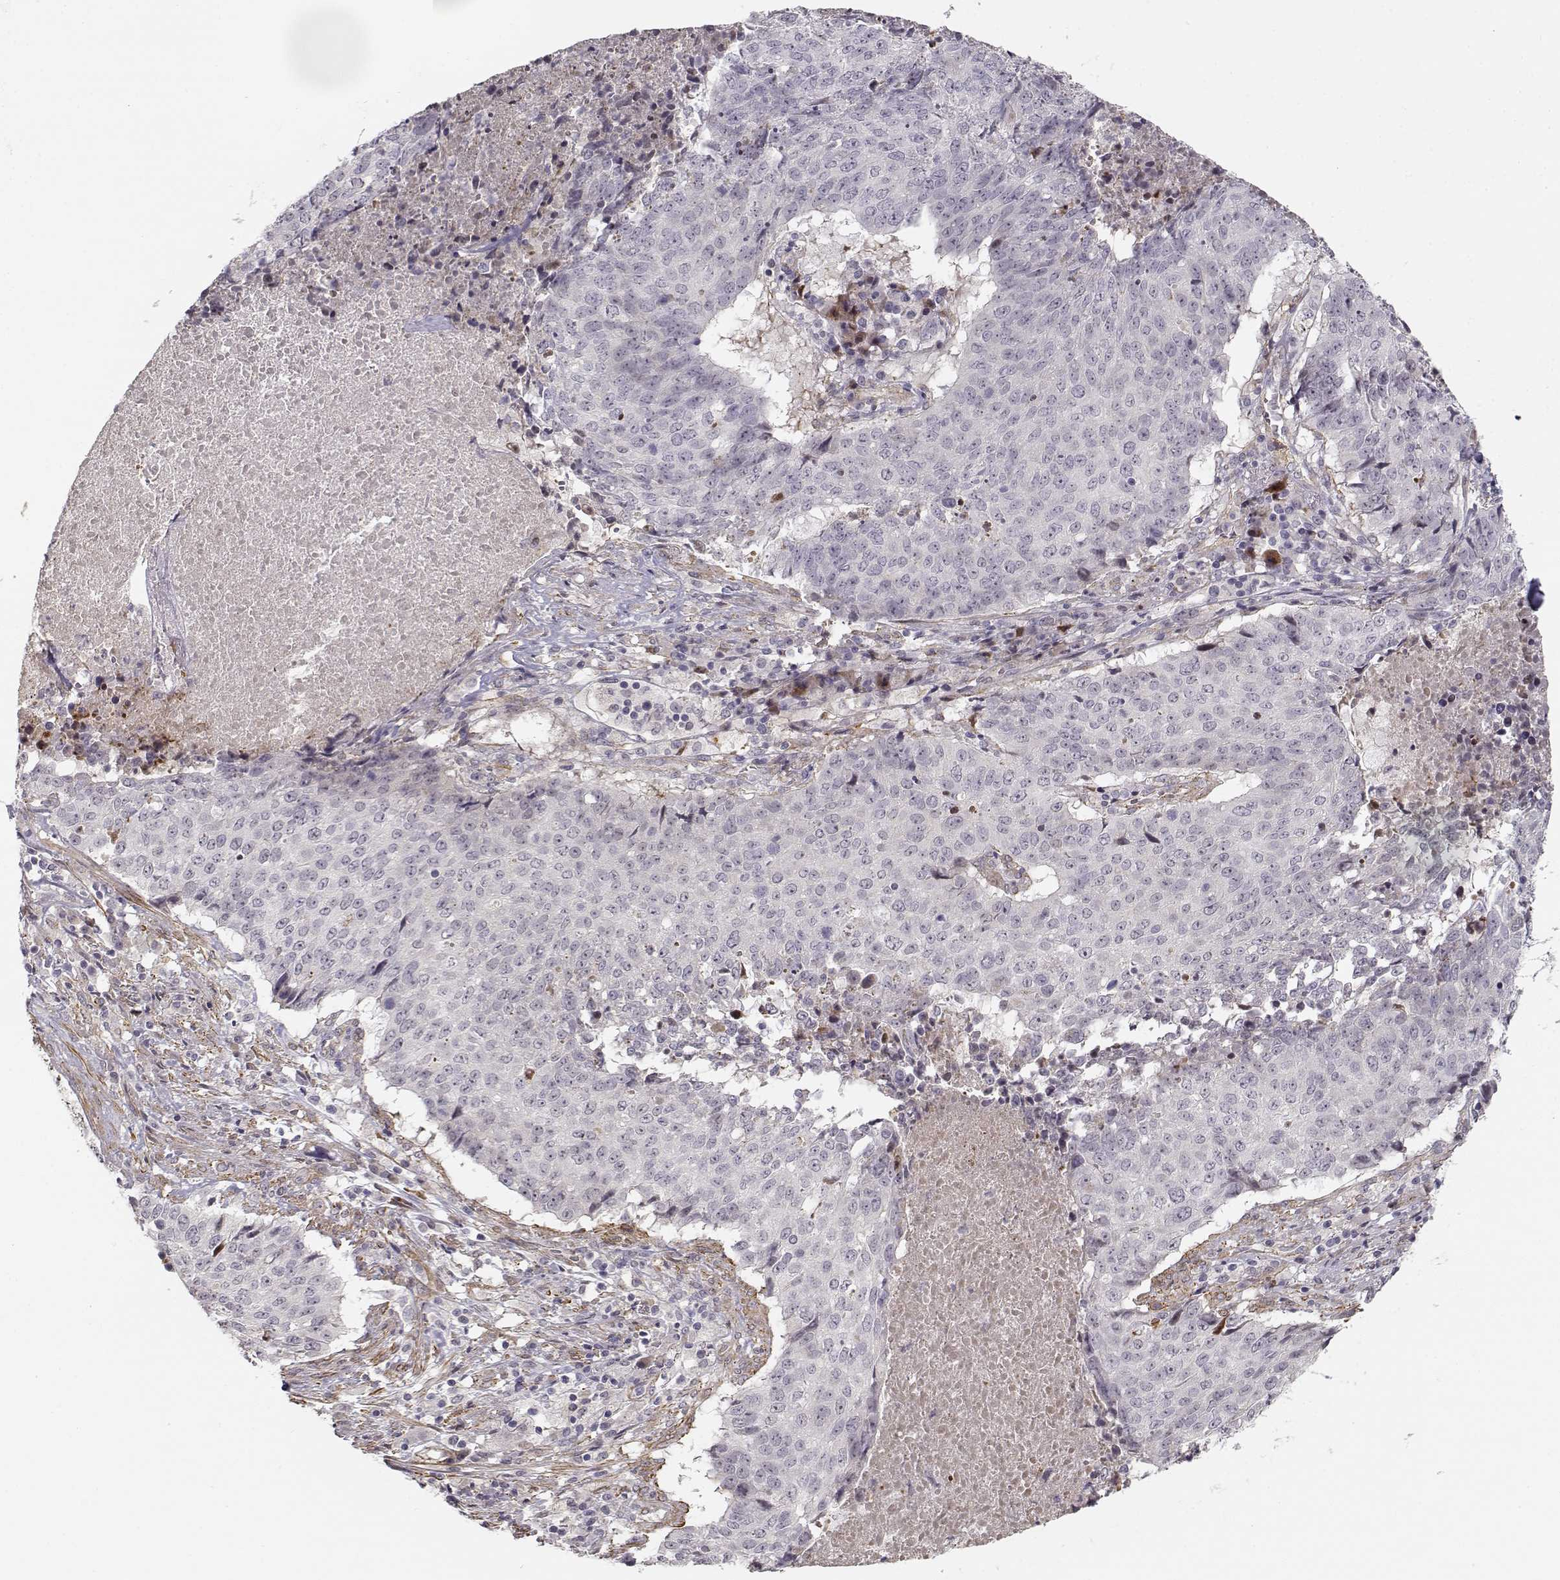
{"staining": {"intensity": "negative", "quantity": "none", "location": "none"}, "tissue": "lung cancer", "cell_type": "Tumor cells", "image_type": "cancer", "snomed": [{"axis": "morphology", "description": "Normal tissue, NOS"}, {"axis": "morphology", "description": "Squamous cell carcinoma, NOS"}, {"axis": "topography", "description": "Bronchus"}, {"axis": "topography", "description": "Lung"}], "caption": "Lung squamous cell carcinoma was stained to show a protein in brown. There is no significant positivity in tumor cells.", "gene": "RGS9BP", "patient": {"sex": "male", "age": 64}}